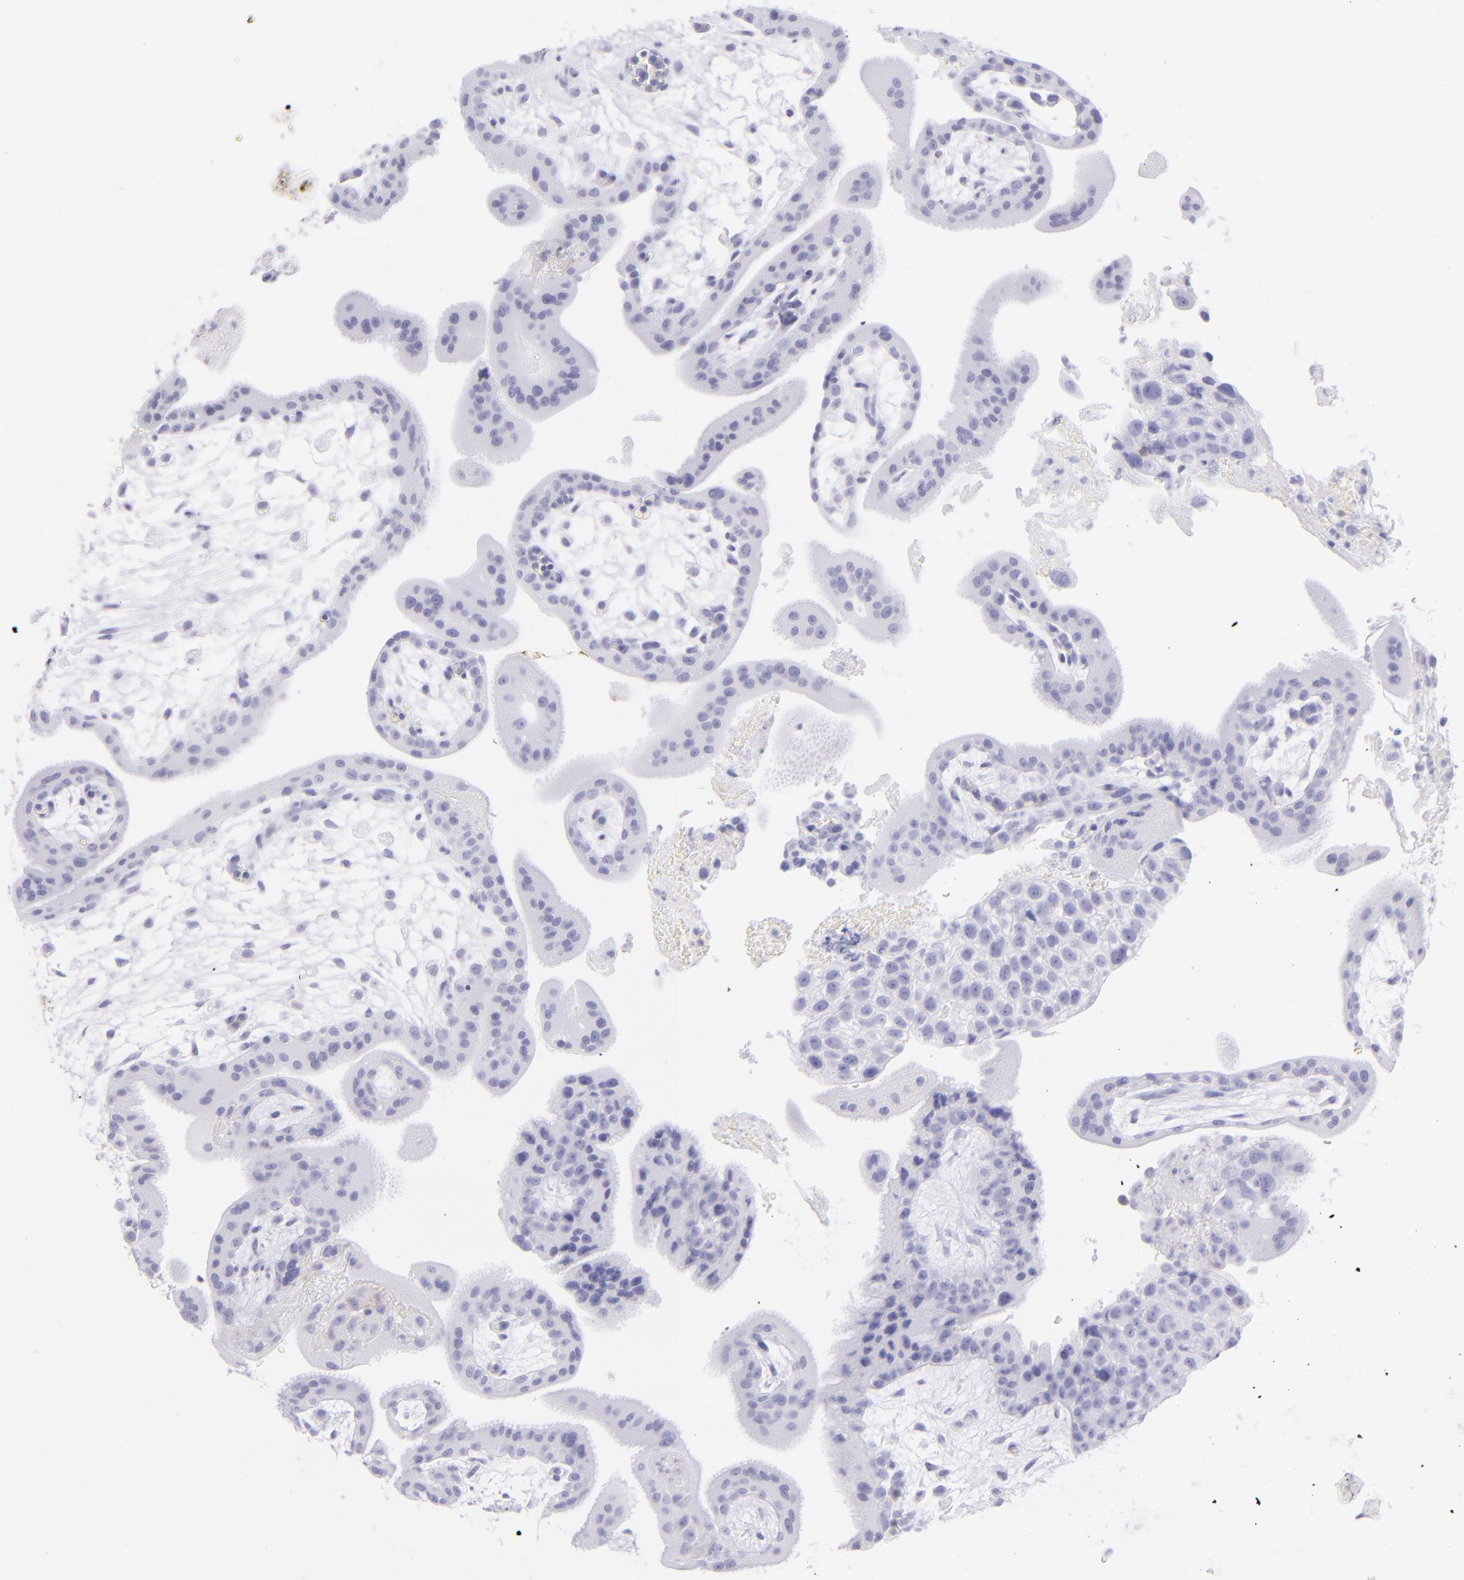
{"staining": {"intensity": "negative", "quantity": "none", "location": "none"}, "tissue": "placenta", "cell_type": "Decidual cells", "image_type": "normal", "snomed": [{"axis": "morphology", "description": "Normal tissue, NOS"}, {"axis": "topography", "description": "Placenta"}], "caption": "A high-resolution micrograph shows immunohistochemistry staining of benign placenta, which displays no significant positivity in decidual cells.", "gene": "CD72", "patient": {"sex": "female", "age": 35}}